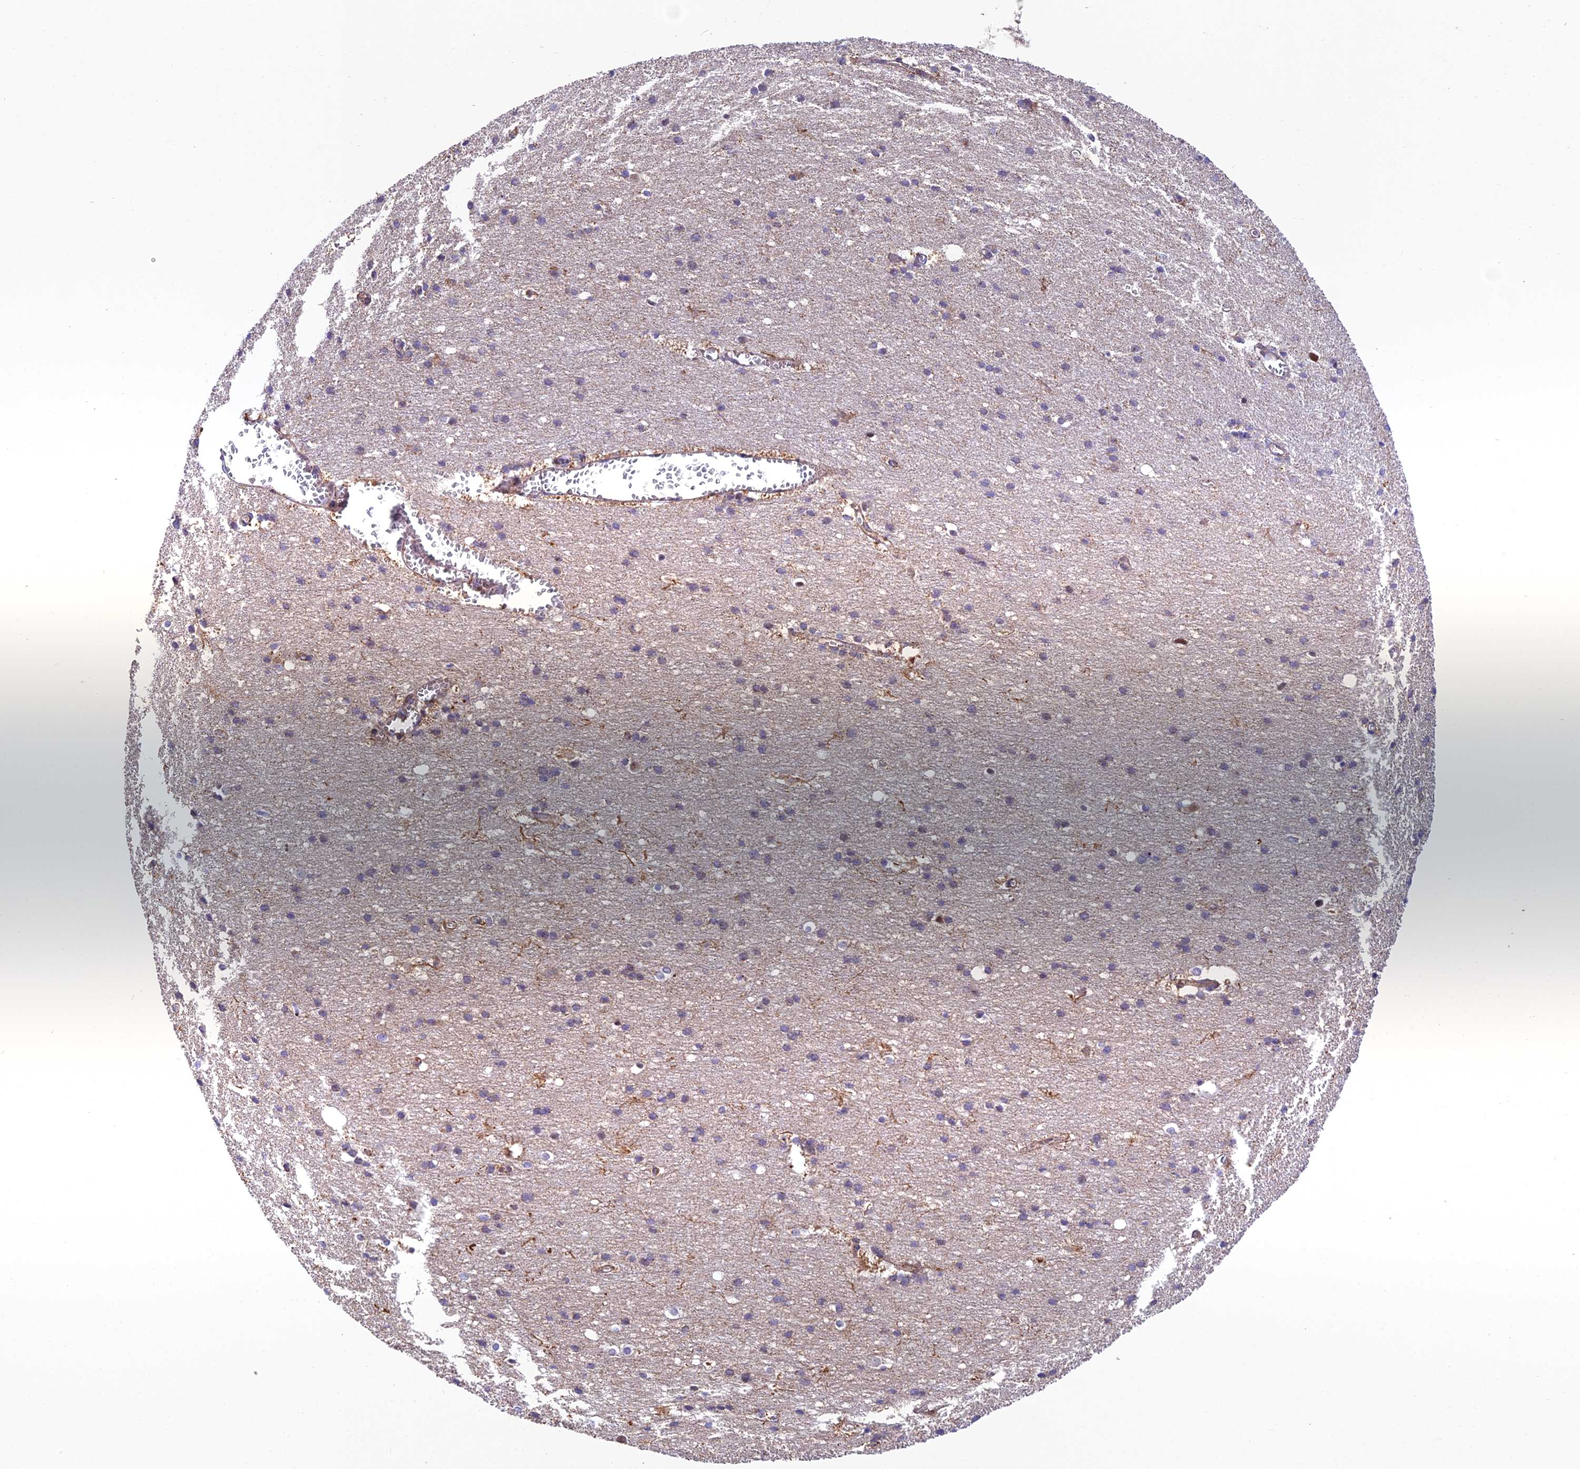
{"staining": {"intensity": "moderate", "quantity": ">75%", "location": "cytoplasmic/membranous"}, "tissue": "cerebral cortex", "cell_type": "Endothelial cells", "image_type": "normal", "snomed": [{"axis": "morphology", "description": "Normal tissue, NOS"}, {"axis": "topography", "description": "Cerebral cortex"}], "caption": "This histopathology image demonstrates IHC staining of unremarkable human cerebral cortex, with medium moderate cytoplasmic/membranous positivity in about >75% of endothelial cells.", "gene": "QRFP", "patient": {"sex": "male", "age": 54}}